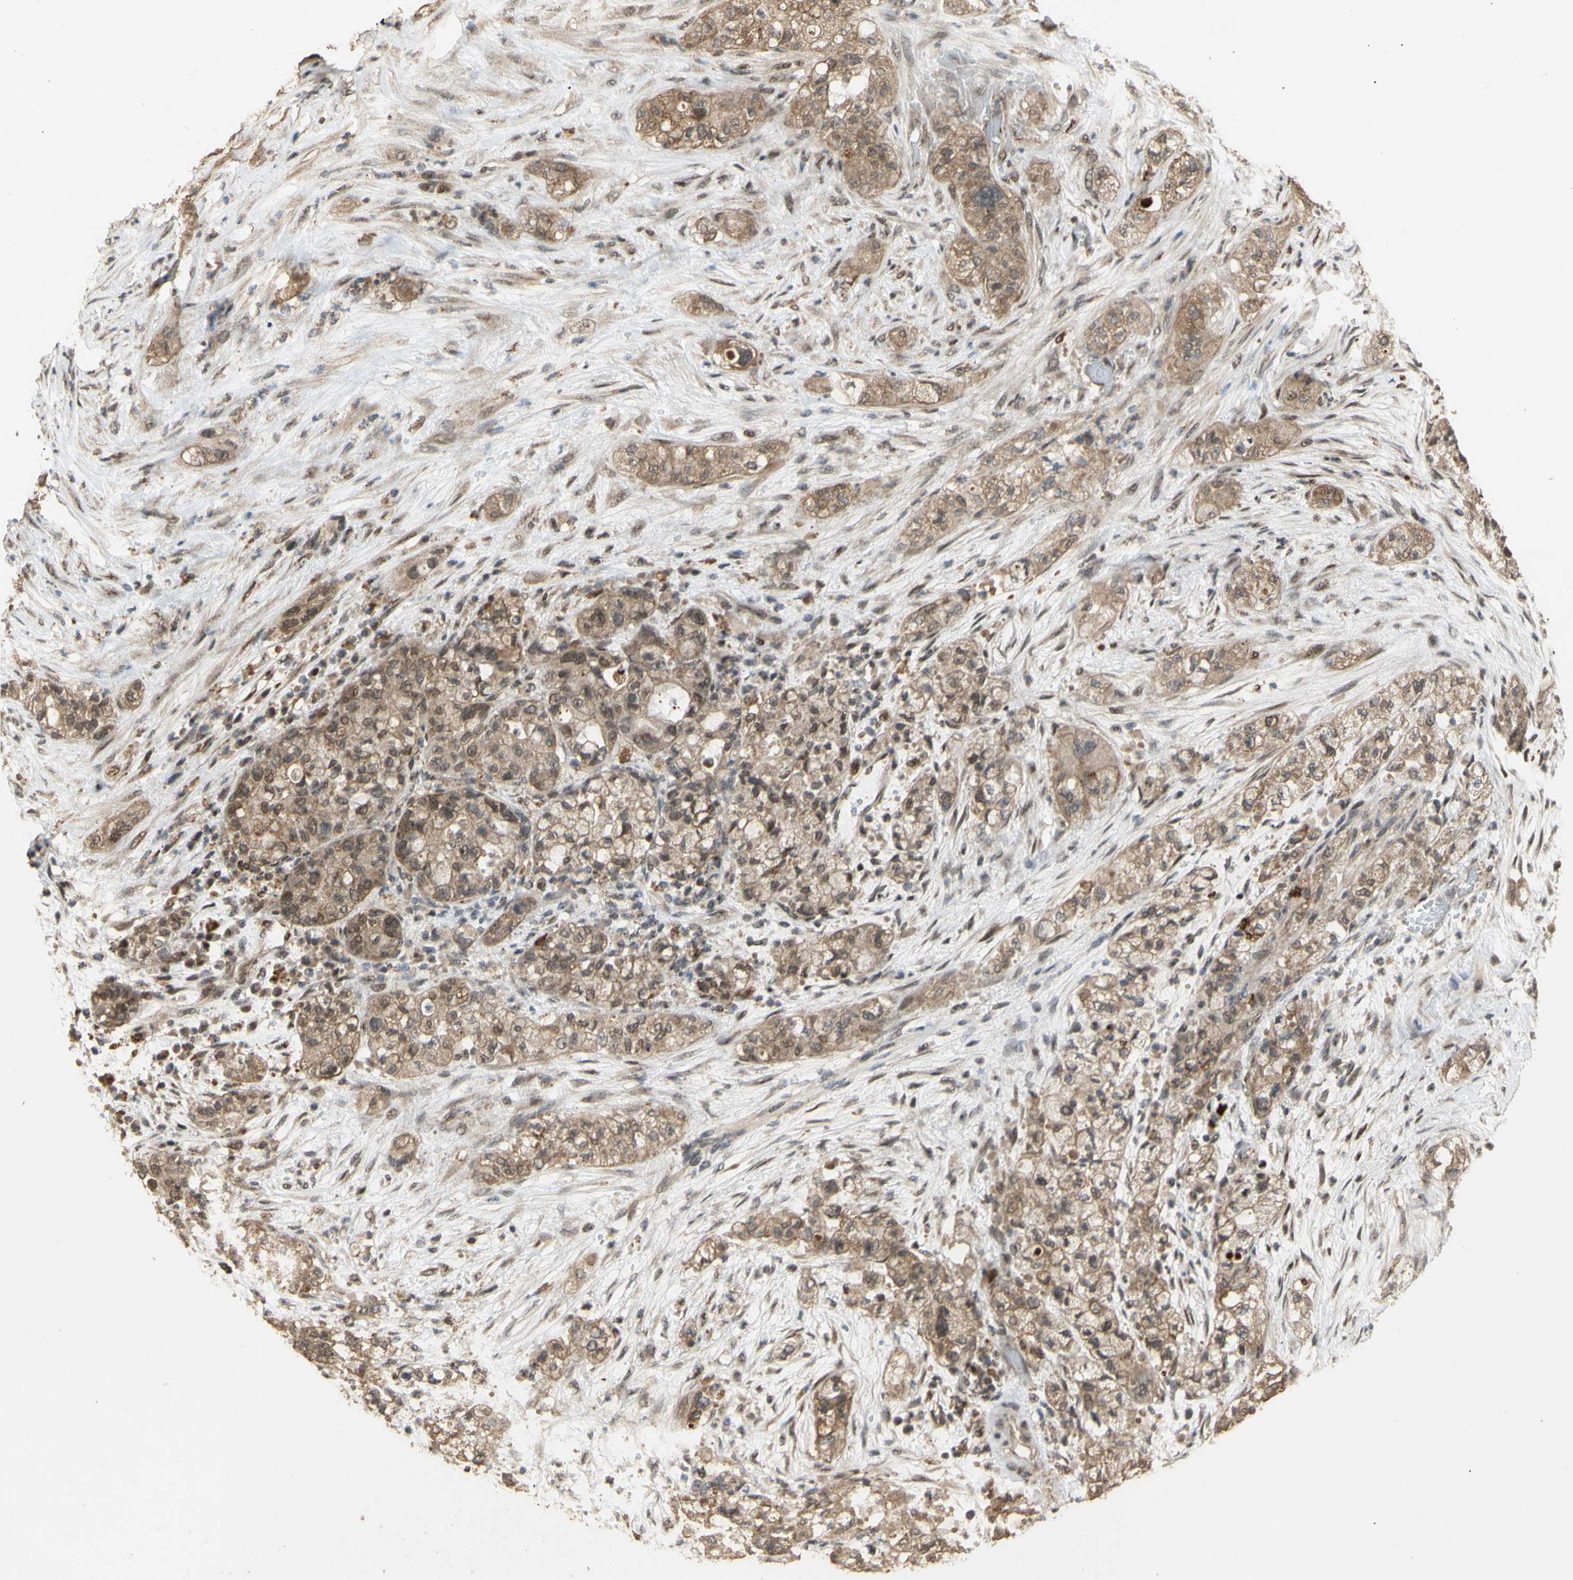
{"staining": {"intensity": "moderate", "quantity": ">75%", "location": "cytoplasmic/membranous"}, "tissue": "pancreatic cancer", "cell_type": "Tumor cells", "image_type": "cancer", "snomed": [{"axis": "morphology", "description": "Adenocarcinoma, NOS"}, {"axis": "topography", "description": "Pancreas"}], "caption": "This photomicrograph shows pancreatic cancer (adenocarcinoma) stained with immunohistochemistry (IHC) to label a protein in brown. The cytoplasmic/membranous of tumor cells show moderate positivity for the protein. Nuclei are counter-stained blue.", "gene": "GTF2E2", "patient": {"sex": "female", "age": 78}}